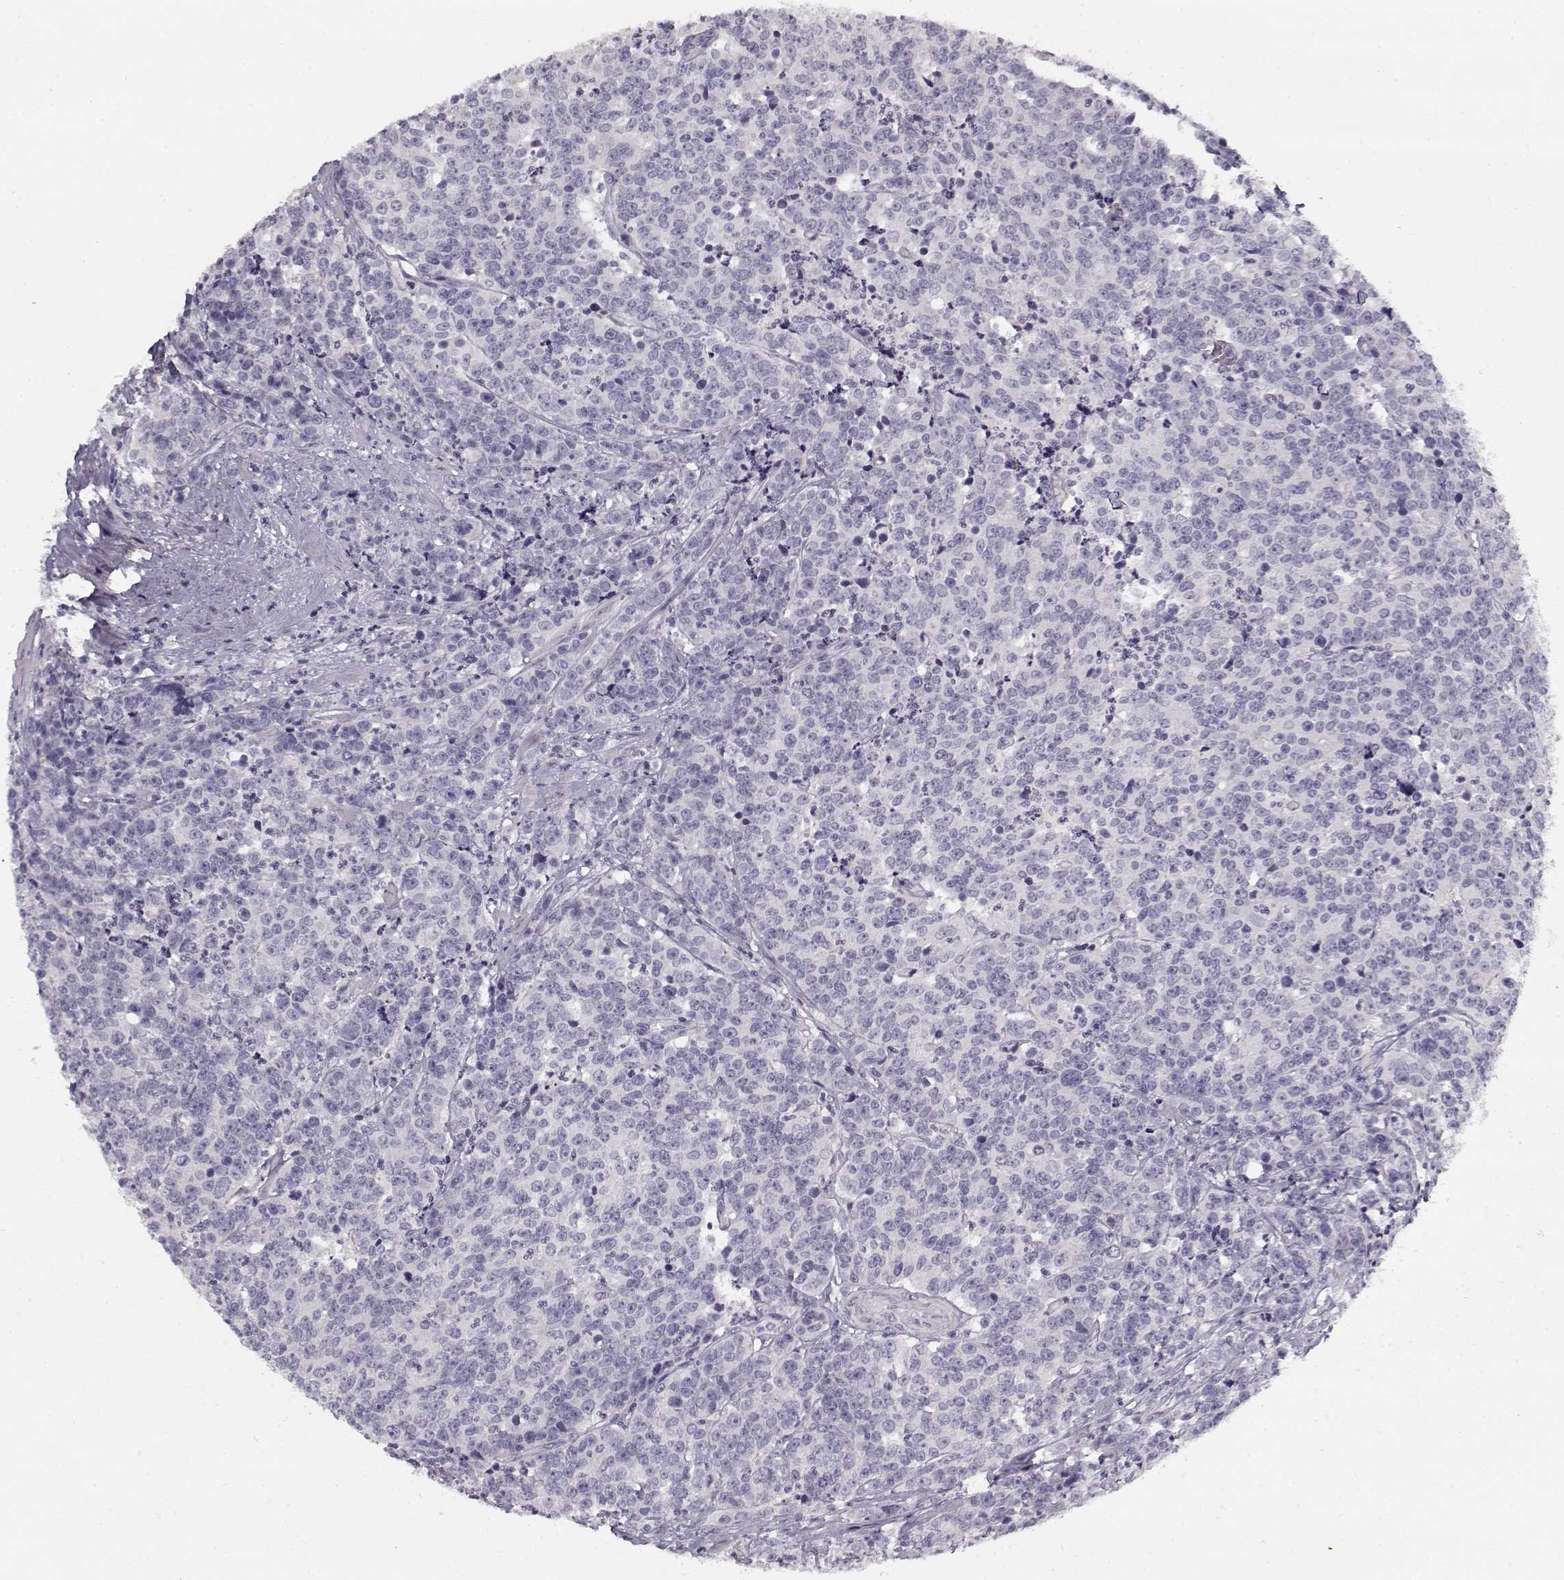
{"staining": {"intensity": "negative", "quantity": "none", "location": "none"}, "tissue": "prostate cancer", "cell_type": "Tumor cells", "image_type": "cancer", "snomed": [{"axis": "morphology", "description": "Adenocarcinoma, NOS"}, {"axis": "topography", "description": "Prostate"}], "caption": "A micrograph of prostate cancer stained for a protein reveals no brown staining in tumor cells.", "gene": "SNCA", "patient": {"sex": "male", "age": 67}}